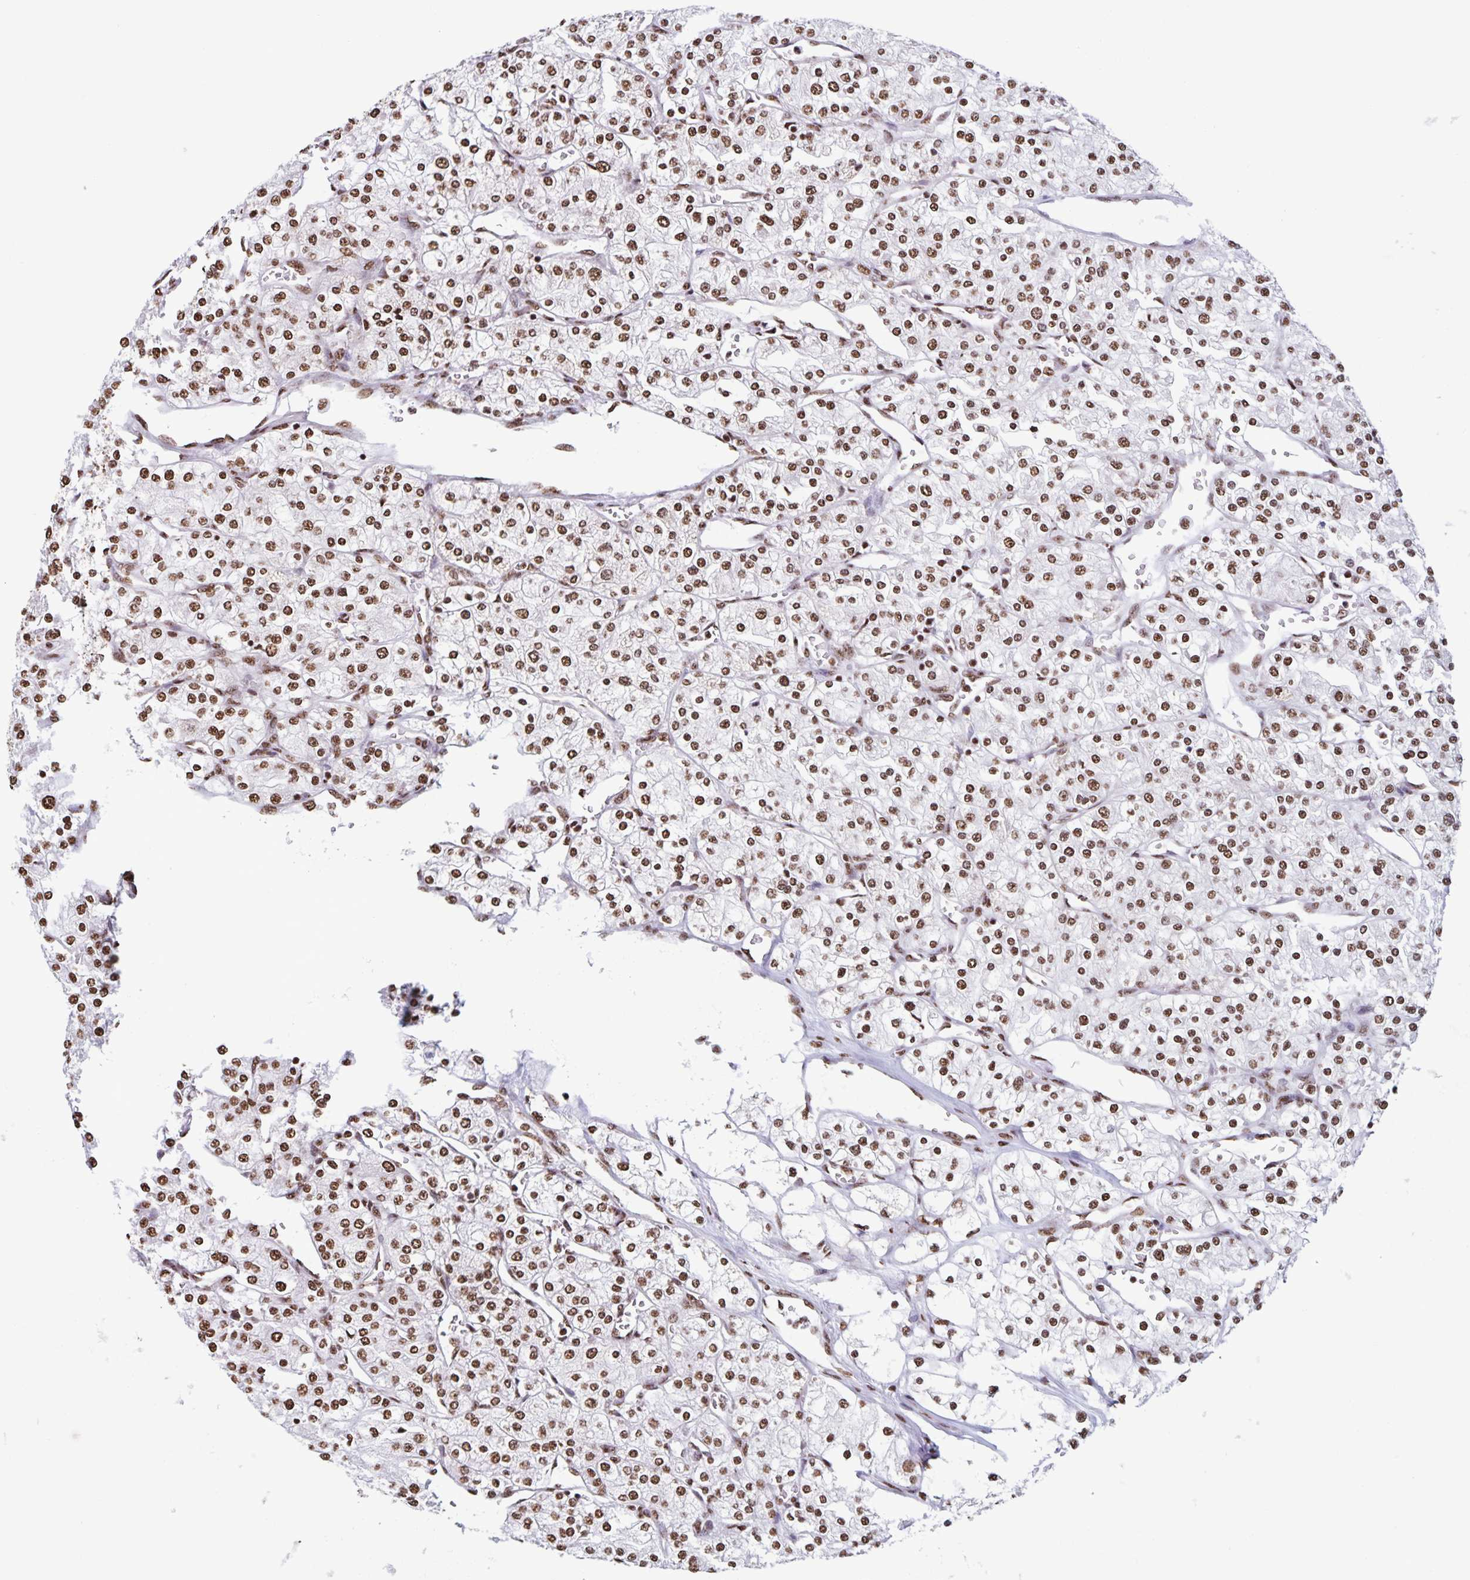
{"staining": {"intensity": "moderate", "quantity": ">75%", "location": "nuclear"}, "tissue": "renal cancer", "cell_type": "Tumor cells", "image_type": "cancer", "snomed": [{"axis": "morphology", "description": "Adenocarcinoma, NOS"}, {"axis": "topography", "description": "Kidney"}], "caption": "Adenocarcinoma (renal) stained with a brown dye demonstrates moderate nuclear positive positivity in about >75% of tumor cells.", "gene": "DUT", "patient": {"sex": "male", "age": 80}}